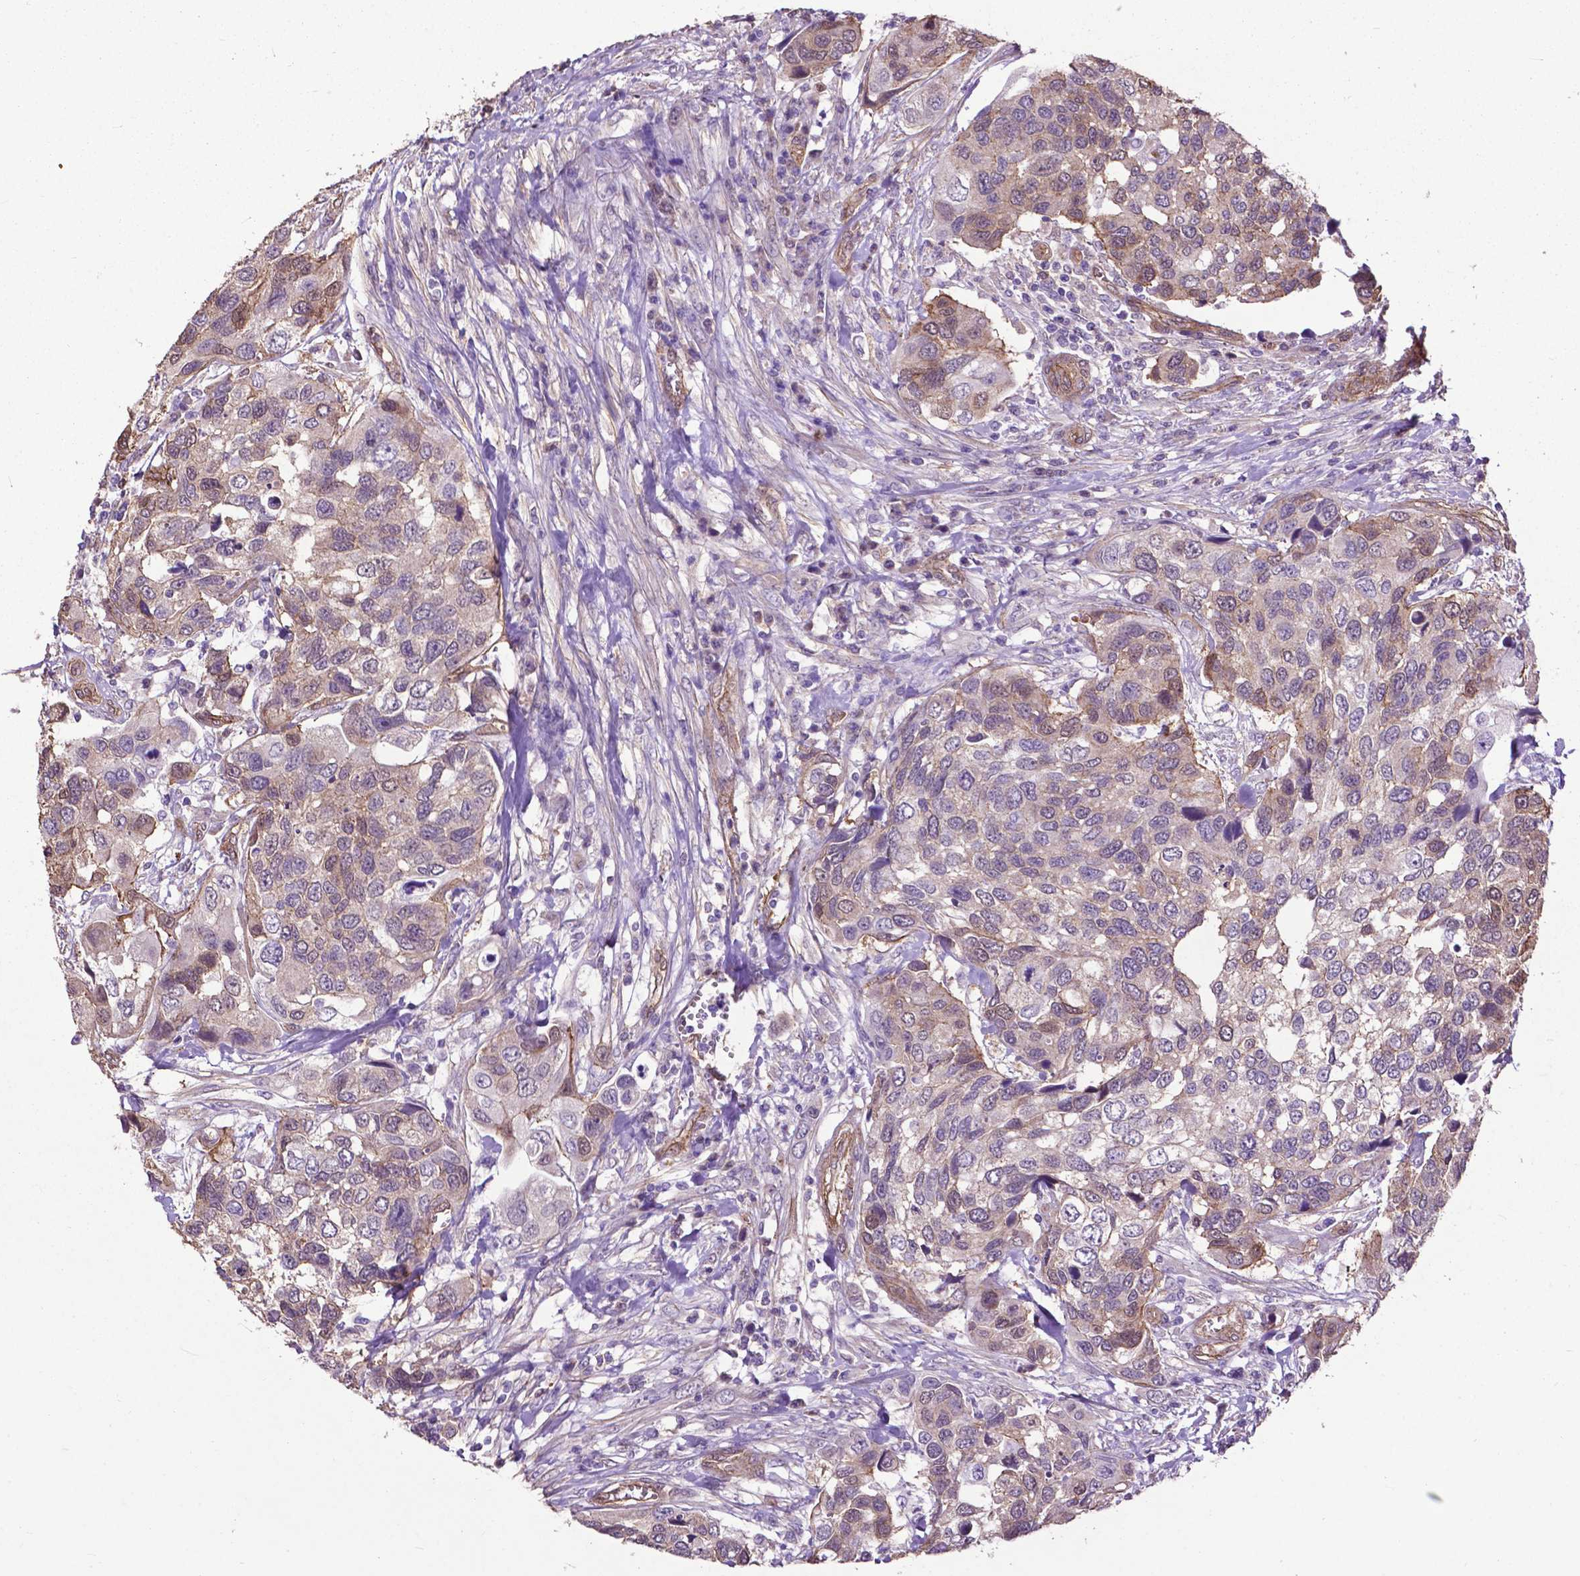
{"staining": {"intensity": "weak", "quantity": "25%-75%", "location": "cytoplasmic/membranous"}, "tissue": "urothelial cancer", "cell_type": "Tumor cells", "image_type": "cancer", "snomed": [{"axis": "morphology", "description": "Urothelial carcinoma, High grade"}, {"axis": "topography", "description": "Urinary bladder"}], "caption": "A high-resolution image shows IHC staining of urothelial cancer, which displays weak cytoplasmic/membranous staining in about 25%-75% of tumor cells. (DAB (3,3'-diaminobenzidine) = brown stain, brightfield microscopy at high magnification).", "gene": "PDLIM1", "patient": {"sex": "male", "age": 60}}